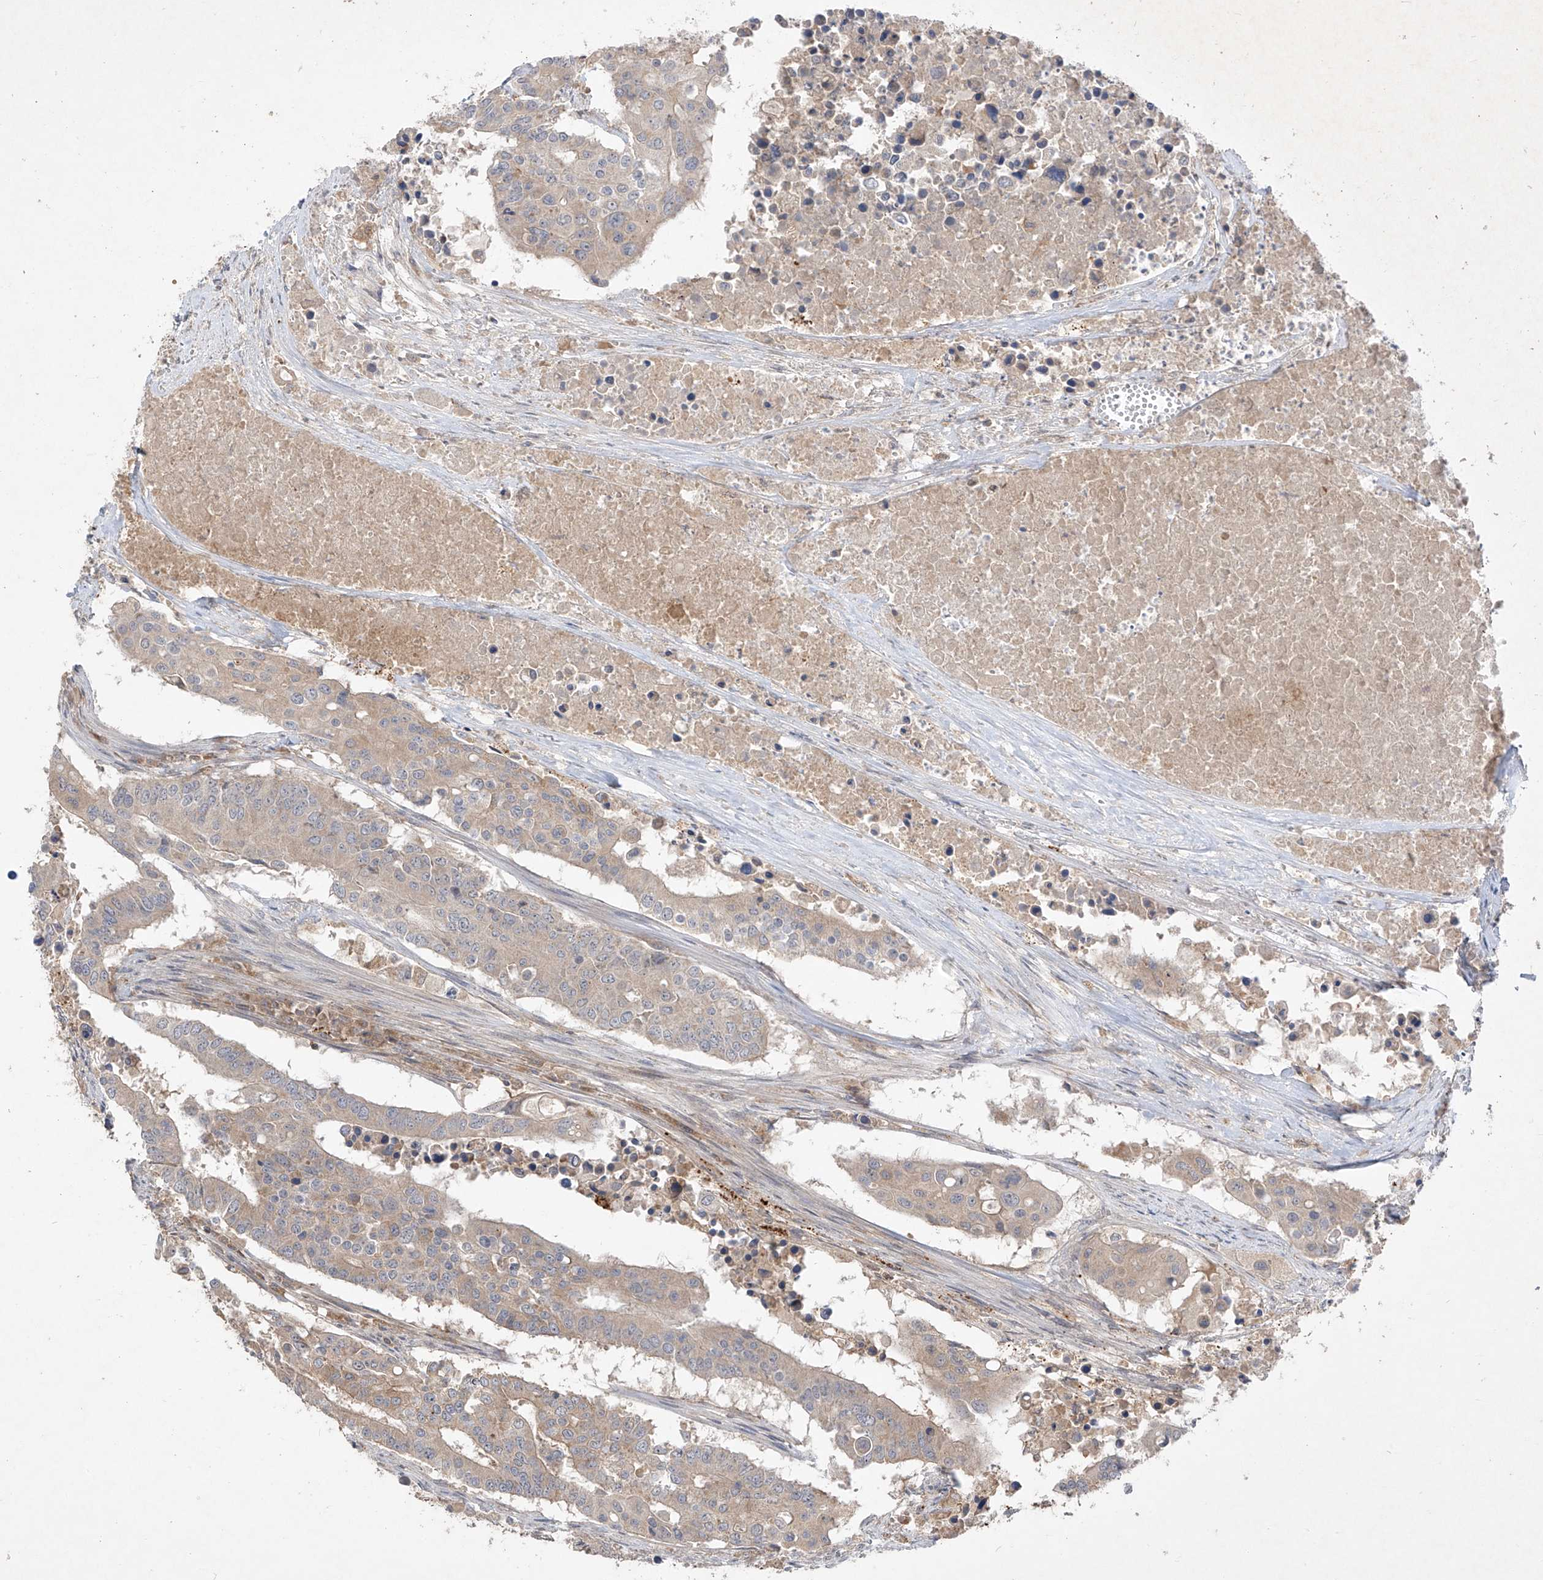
{"staining": {"intensity": "weak", "quantity": ">75%", "location": "cytoplasmic/membranous"}, "tissue": "colorectal cancer", "cell_type": "Tumor cells", "image_type": "cancer", "snomed": [{"axis": "morphology", "description": "Adenocarcinoma, NOS"}, {"axis": "topography", "description": "Colon"}], "caption": "Adenocarcinoma (colorectal) stained with IHC displays weak cytoplasmic/membranous positivity in approximately >75% of tumor cells.", "gene": "LDAH", "patient": {"sex": "male", "age": 77}}